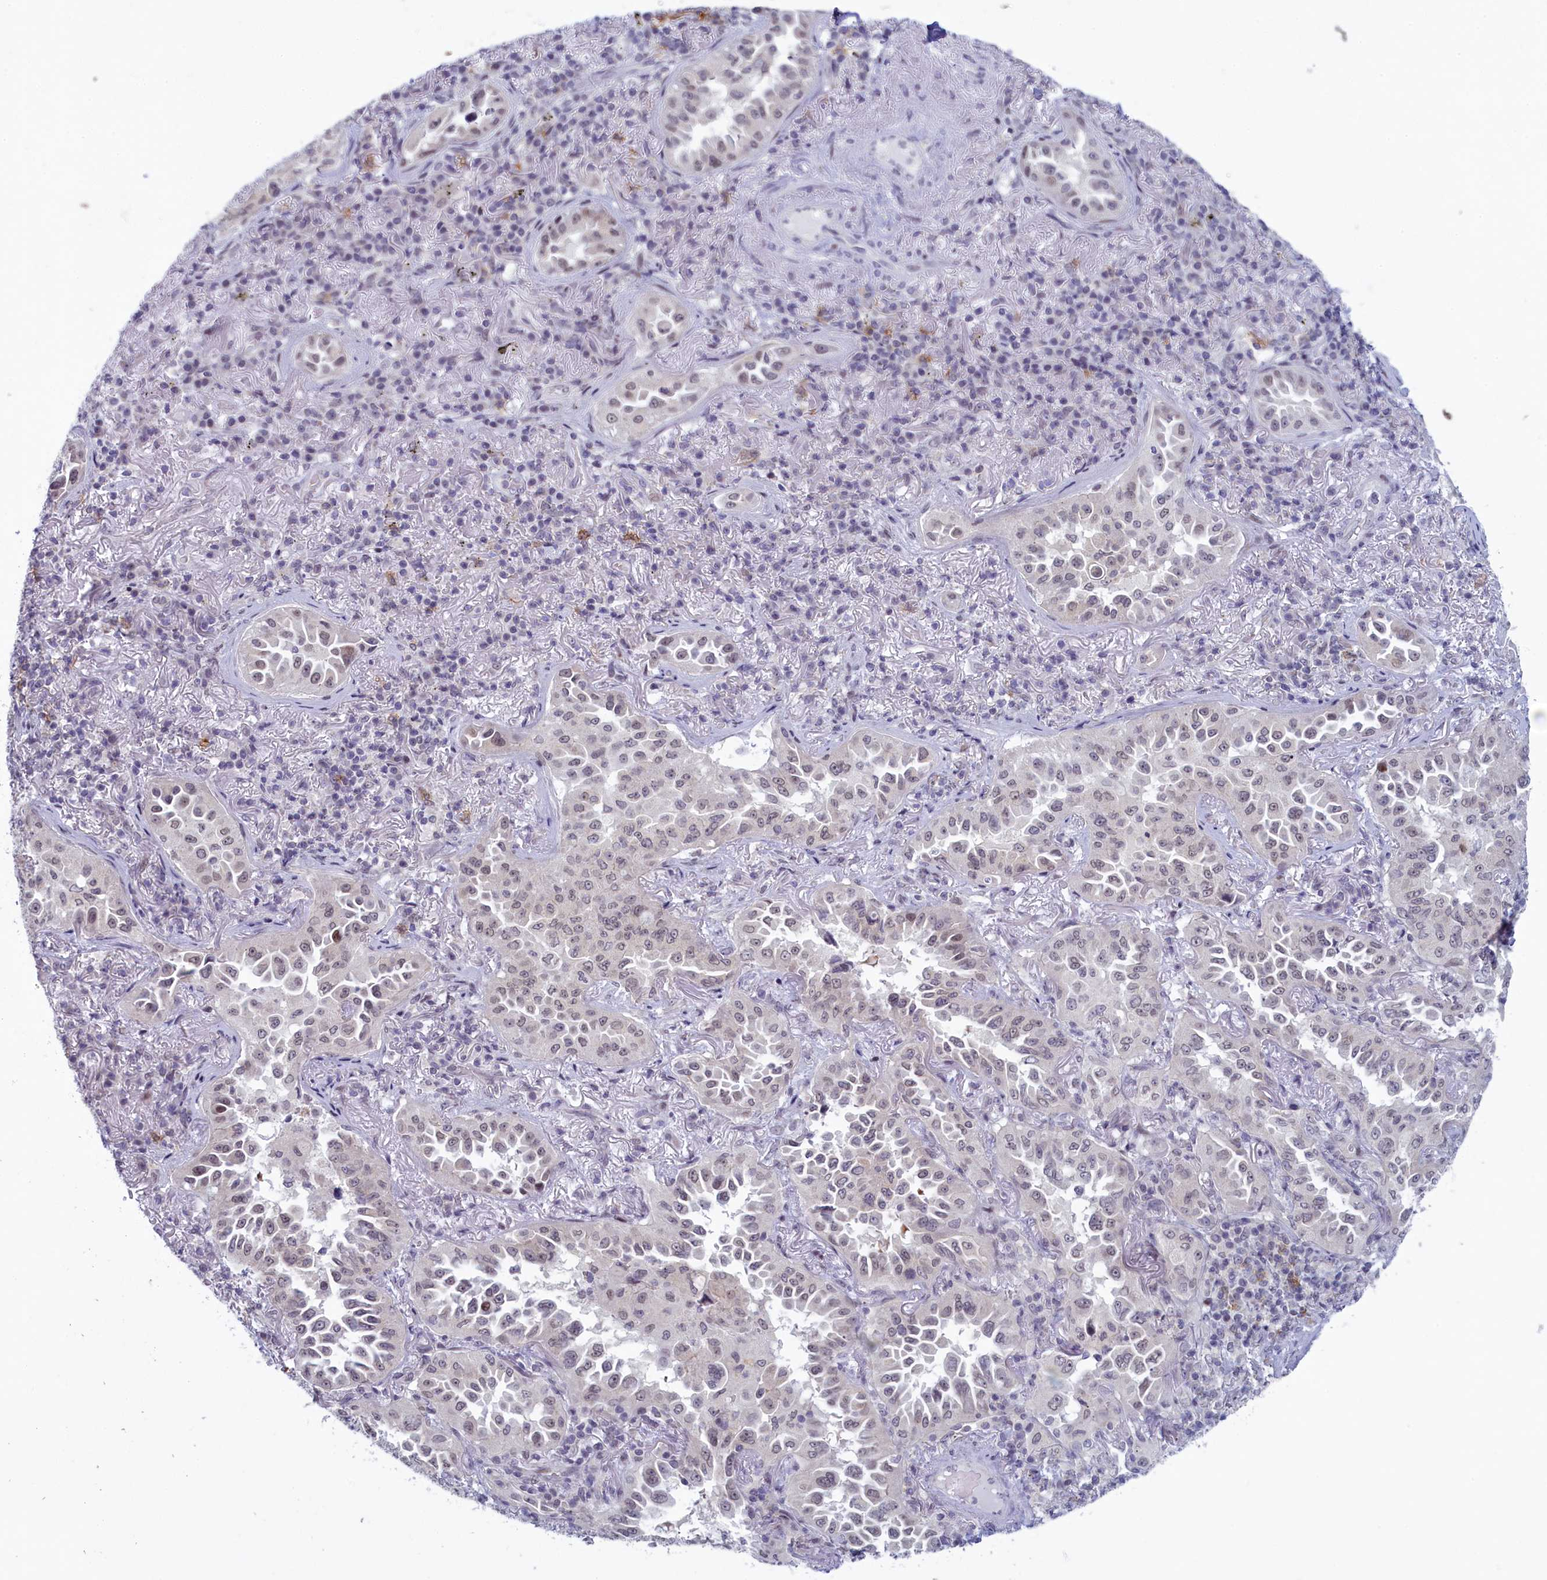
{"staining": {"intensity": "negative", "quantity": "none", "location": "none"}, "tissue": "lung cancer", "cell_type": "Tumor cells", "image_type": "cancer", "snomed": [{"axis": "morphology", "description": "Adenocarcinoma, NOS"}, {"axis": "topography", "description": "Lung"}], "caption": "There is no significant staining in tumor cells of lung cancer (adenocarcinoma).", "gene": "ATF7IP2", "patient": {"sex": "female", "age": 69}}